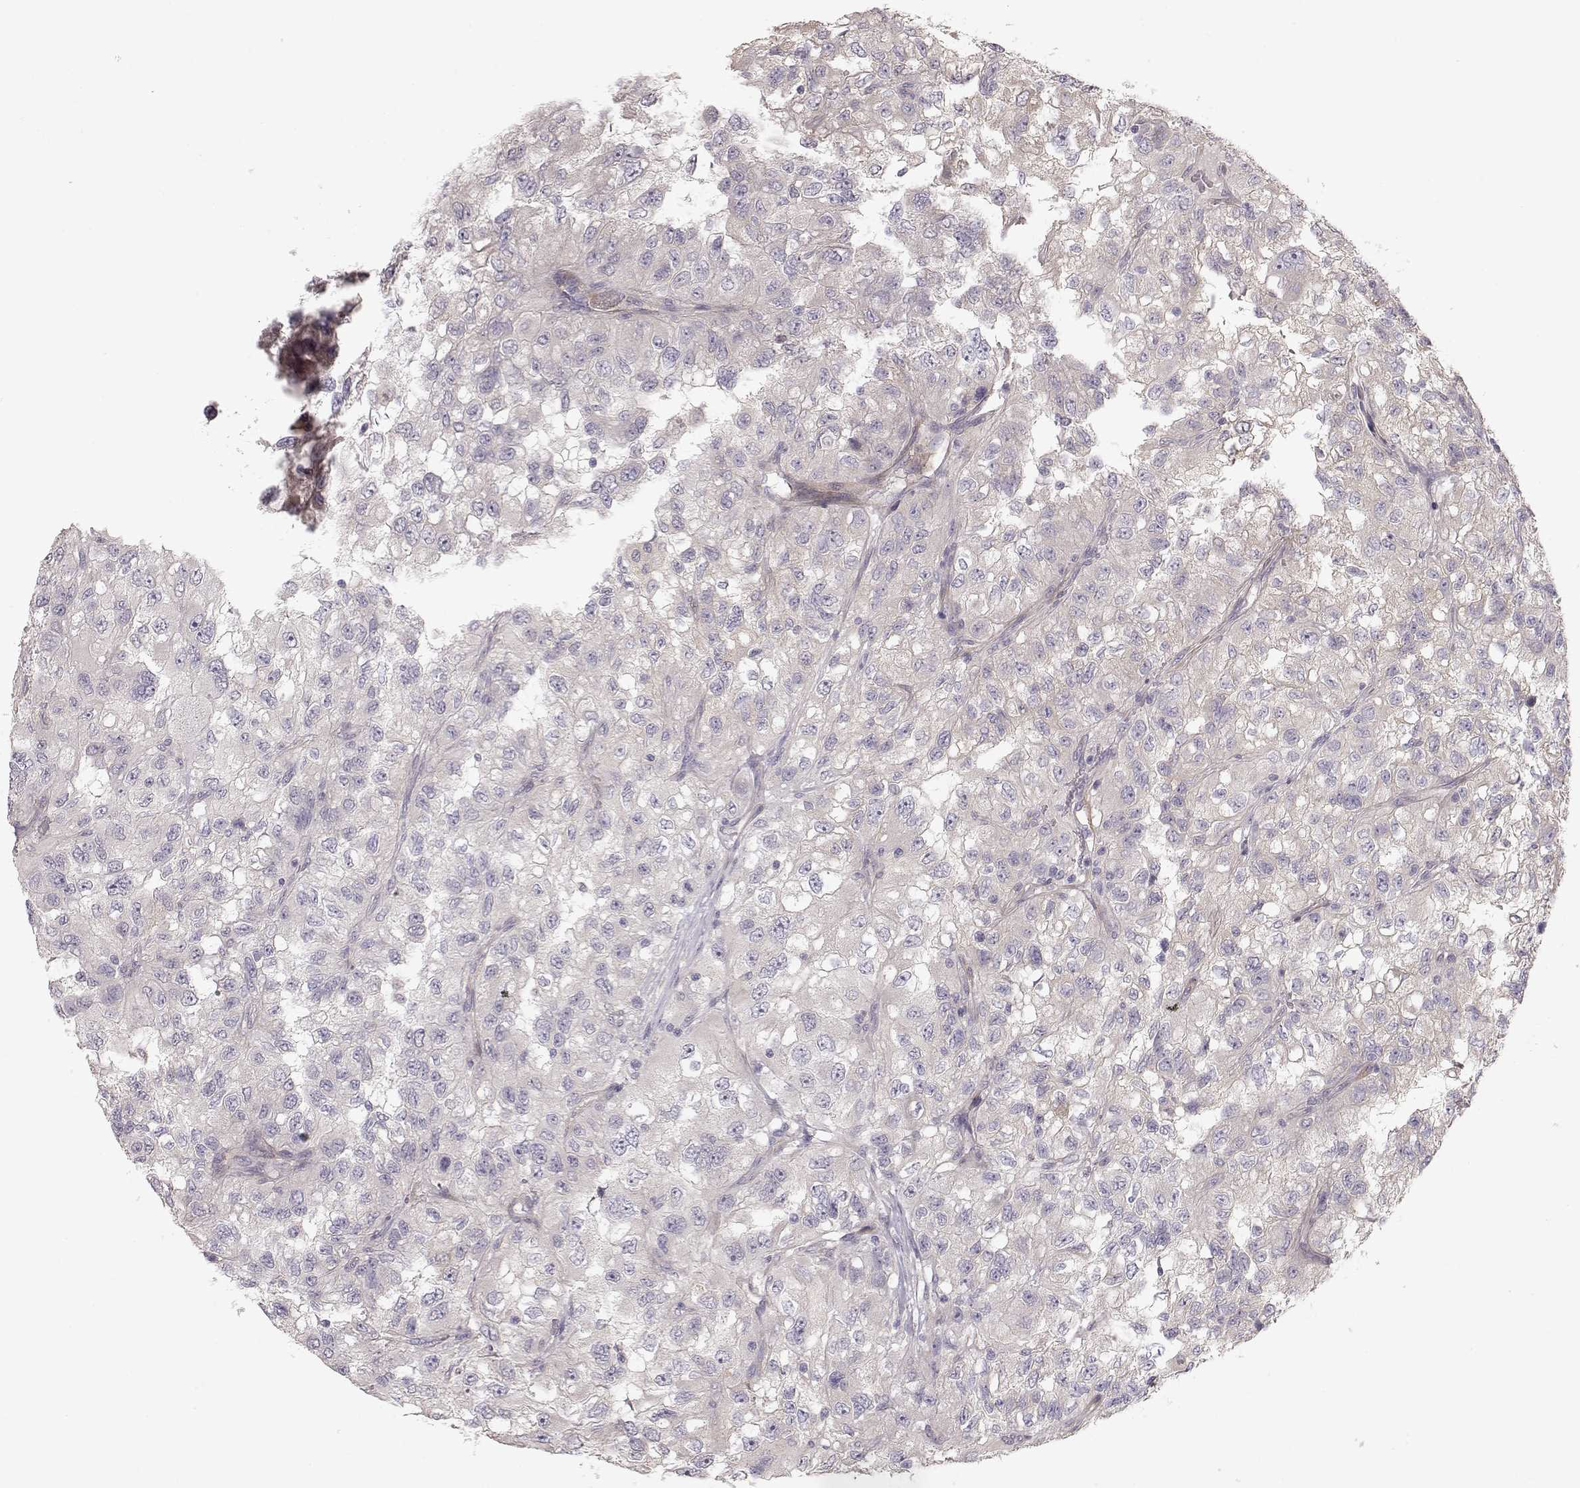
{"staining": {"intensity": "negative", "quantity": "none", "location": "none"}, "tissue": "renal cancer", "cell_type": "Tumor cells", "image_type": "cancer", "snomed": [{"axis": "morphology", "description": "Adenocarcinoma, NOS"}, {"axis": "topography", "description": "Kidney"}], "caption": "A micrograph of human renal cancer is negative for staining in tumor cells. (Immunohistochemistry (ihc), brightfield microscopy, high magnification).", "gene": "ARHGAP8", "patient": {"sex": "male", "age": 64}}